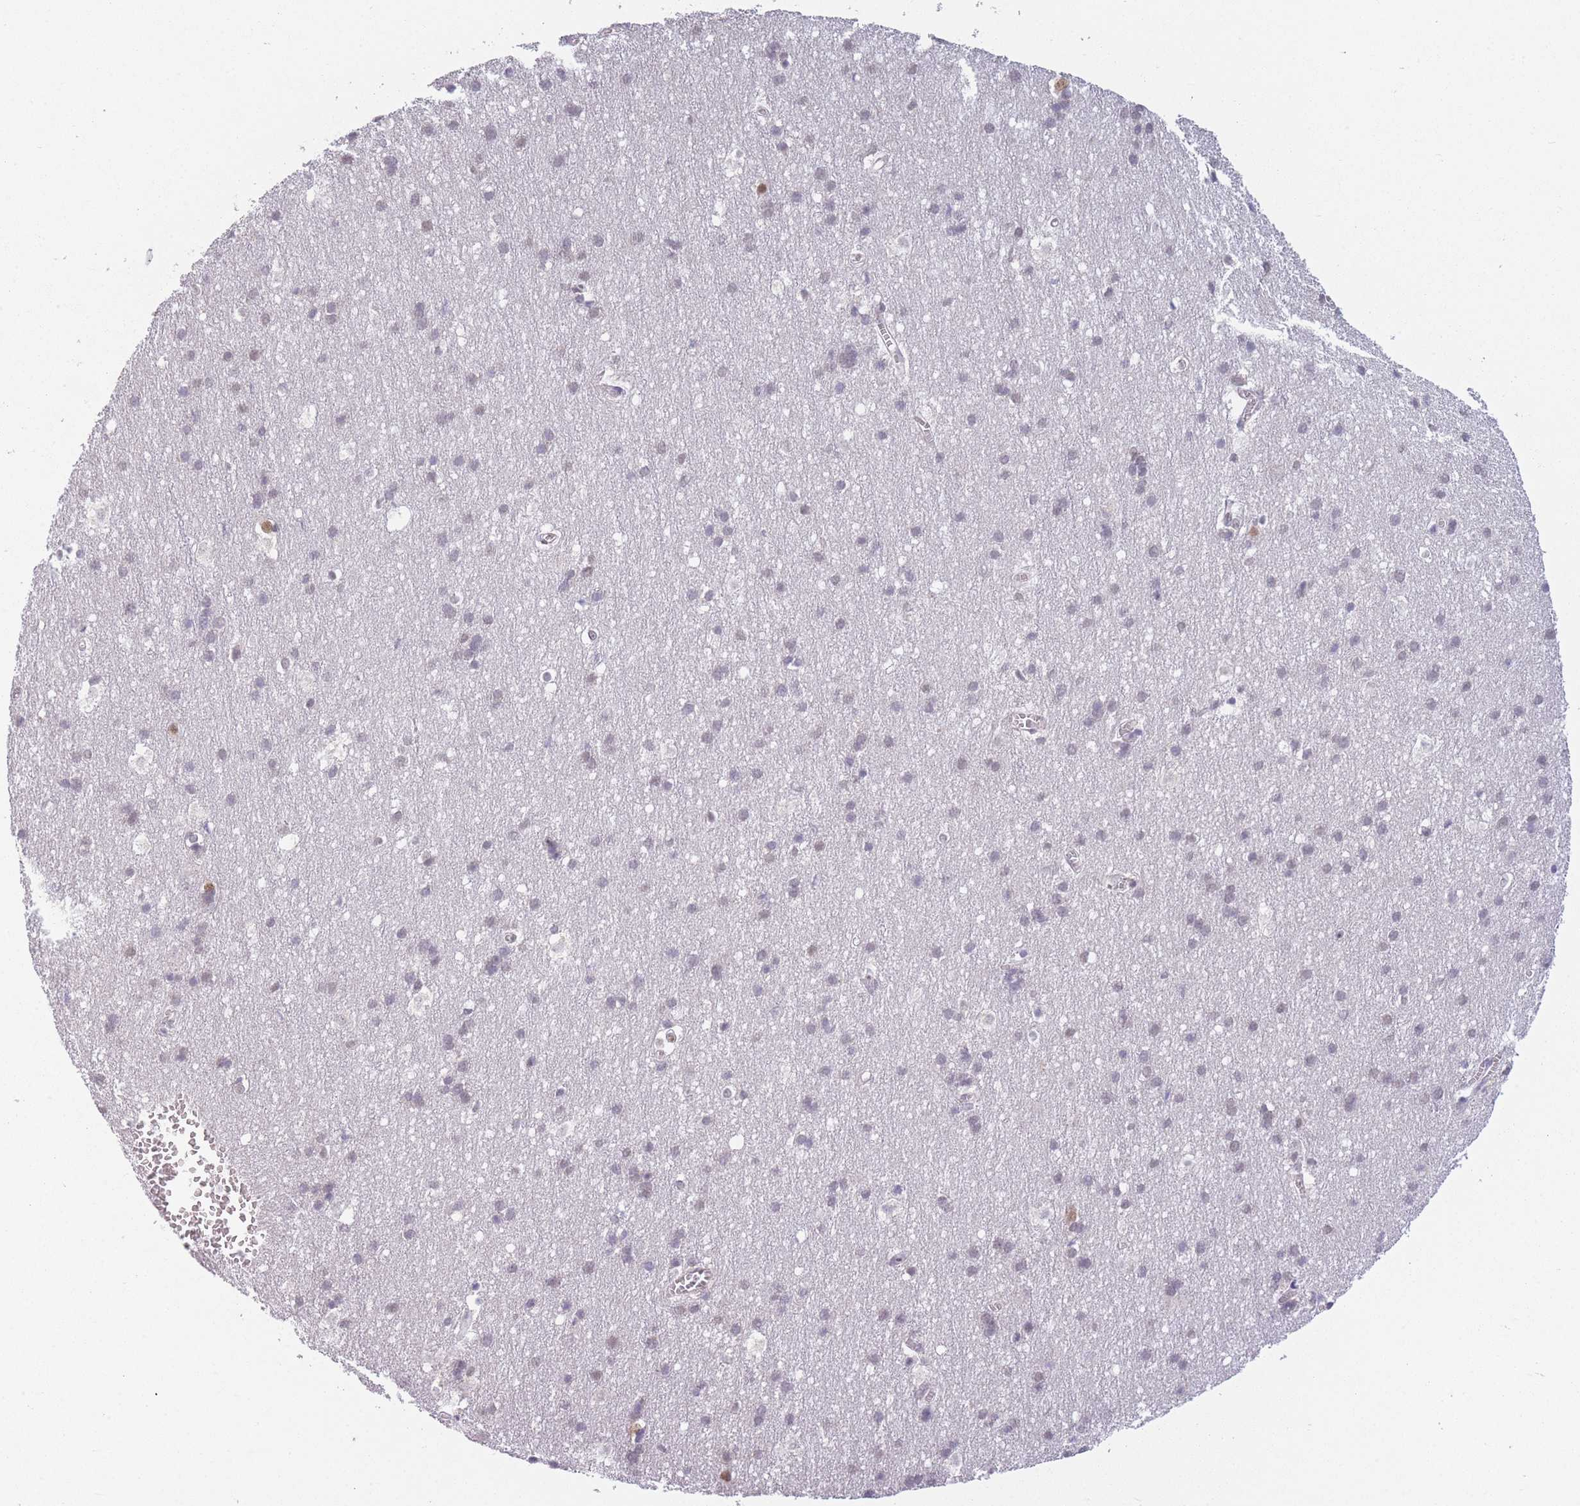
{"staining": {"intensity": "negative", "quantity": "none", "location": "none"}, "tissue": "cerebral cortex", "cell_type": "Endothelial cells", "image_type": "normal", "snomed": [{"axis": "morphology", "description": "Normal tissue, NOS"}, {"axis": "topography", "description": "Cerebral cortex"}], "caption": "Endothelial cells are negative for brown protein staining in normal cerebral cortex. (DAB immunohistochemistry with hematoxylin counter stain).", "gene": "SIN3B", "patient": {"sex": "male", "age": 54}}